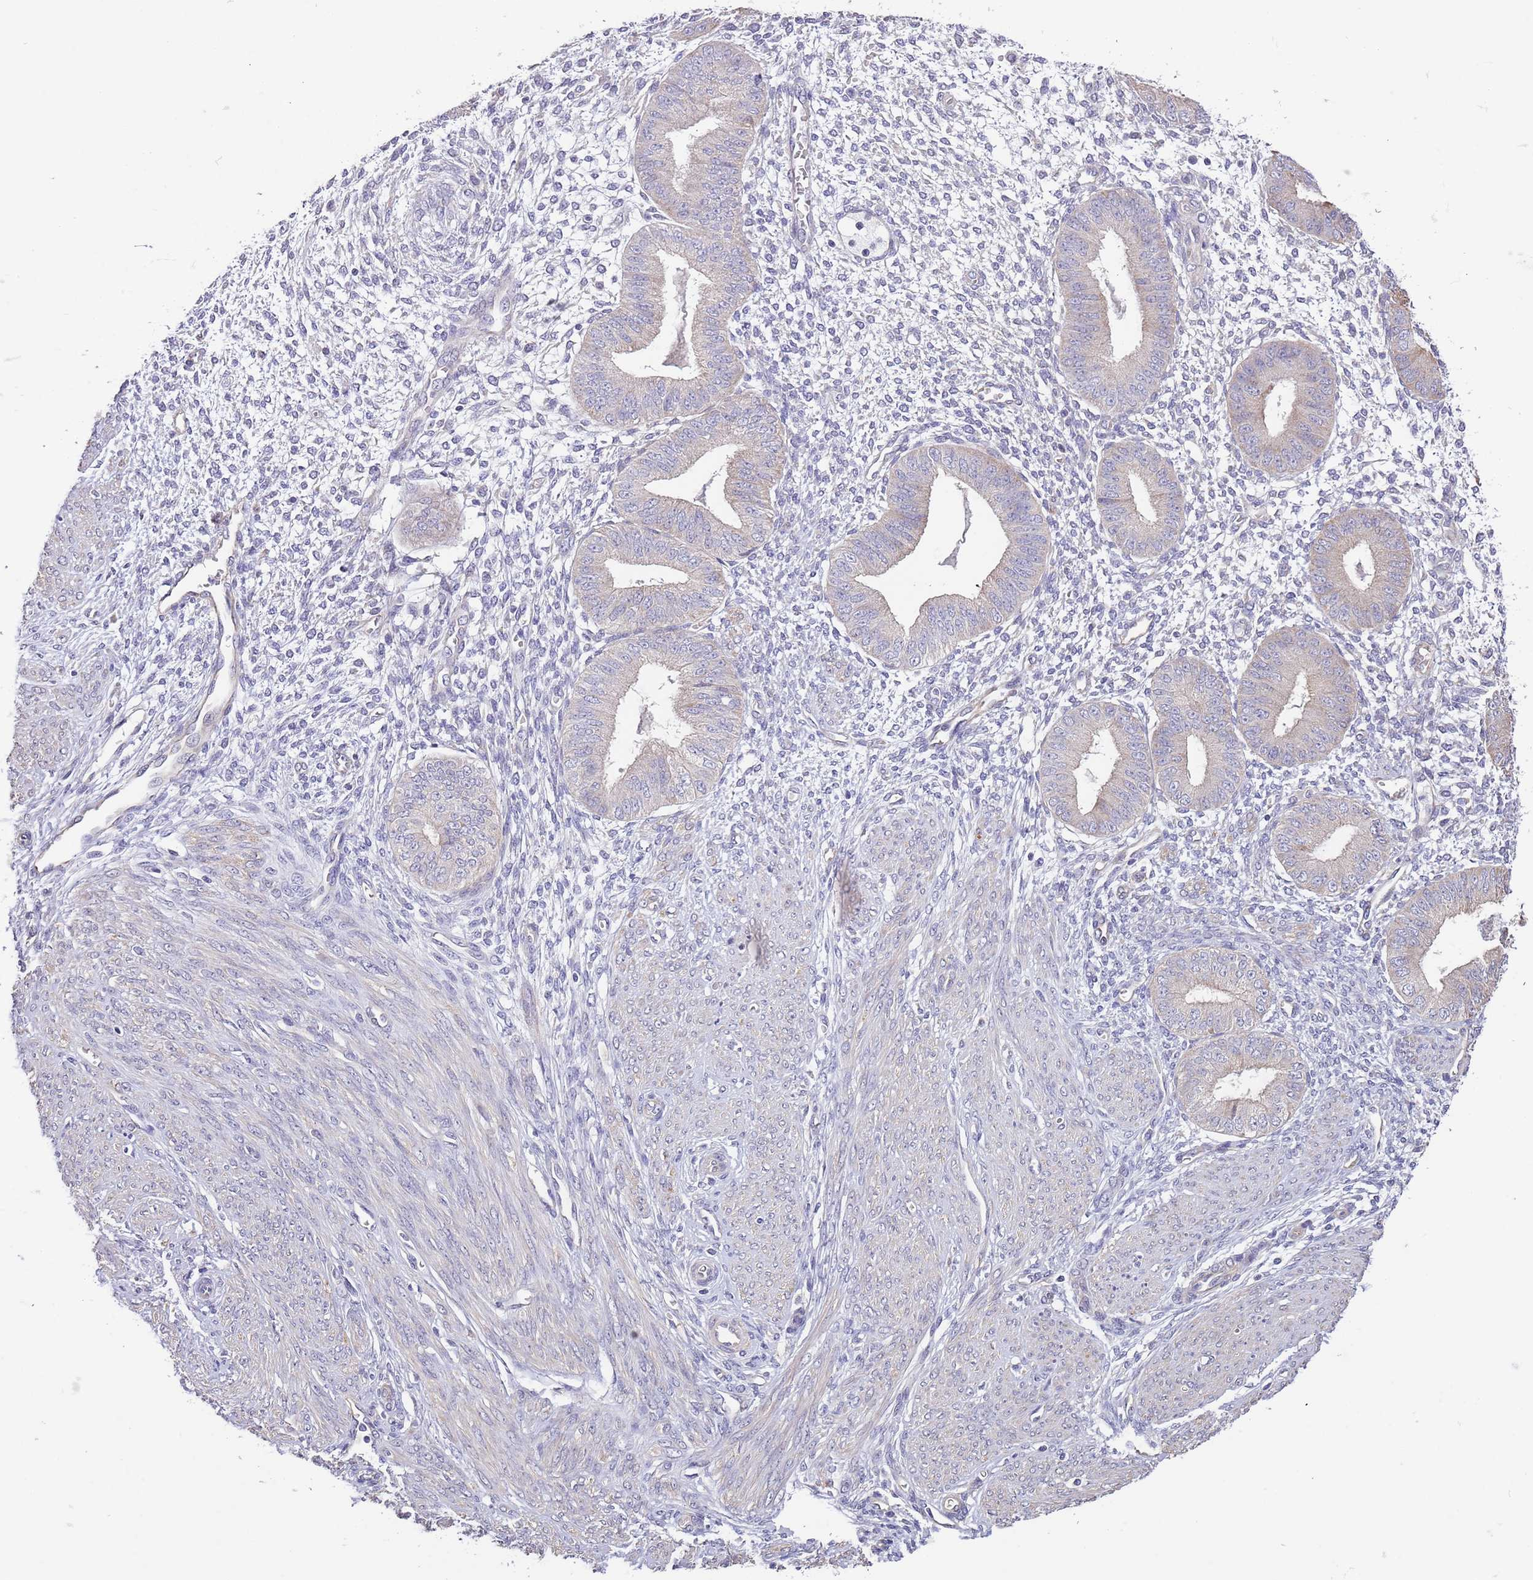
{"staining": {"intensity": "negative", "quantity": "none", "location": "none"}, "tissue": "endometrium", "cell_type": "Cells in endometrial stroma", "image_type": "normal", "snomed": [{"axis": "morphology", "description": "Normal tissue, NOS"}, {"axis": "topography", "description": "Endometrium"}], "caption": "DAB immunohistochemical staining of benign human endometrium shows no significant expression in cells in endometrial stroma. (IHC, brightfield microscopy, high magnification).", "gene": "LIPJ", "patient": {"sex": "female", "age": 49}}